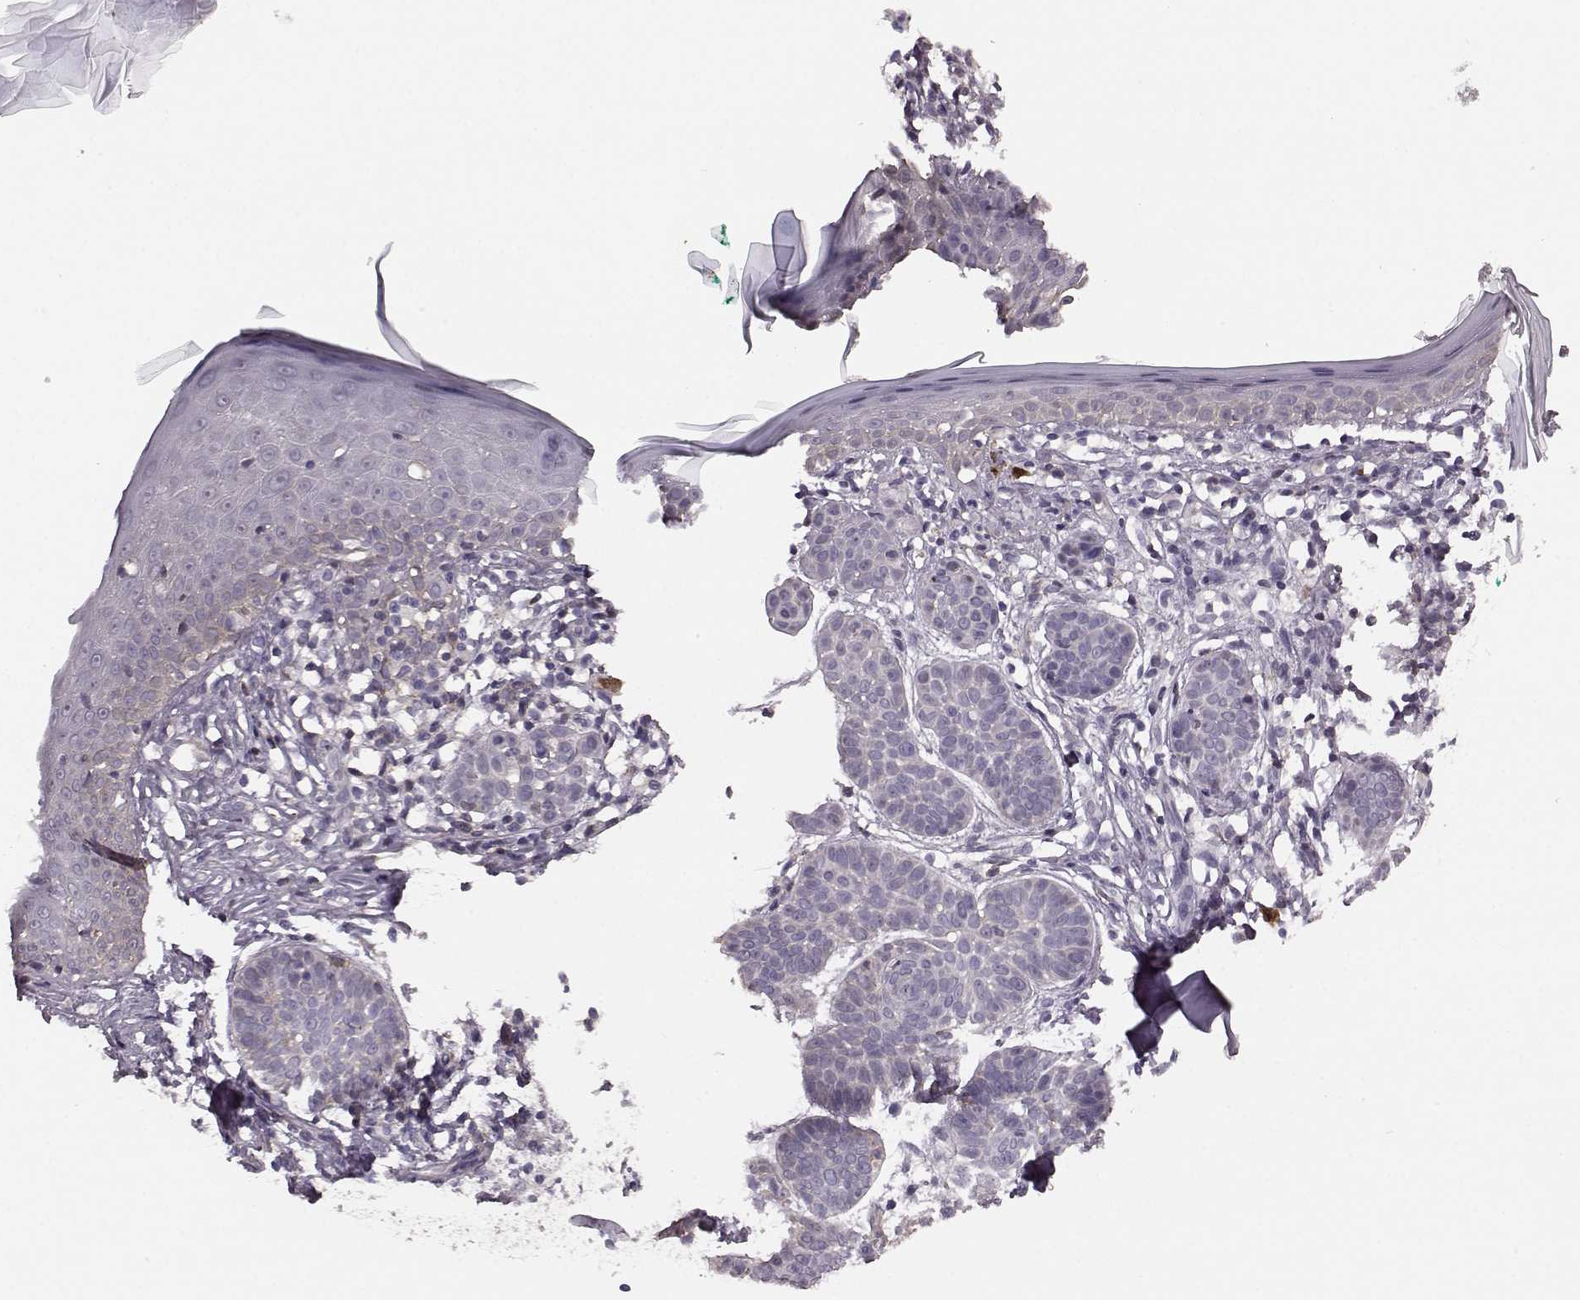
{"staining": {"intensity": "negative", "quantity": "none", "location": "none"}, "tissue": "skin cancer", "cell_type": "Tumor cells", "image_type": "cancer", "snomed": [{"axis": "morphology", "description": "Basal cell carcinoma"}, {"axis": "topography", "description": "Skin"}], "caption": "Tumor cells are negative for protein expression in human skin cancer.", "gene": "PDCD1", "patient": {"sex": "male", "age": 85}}